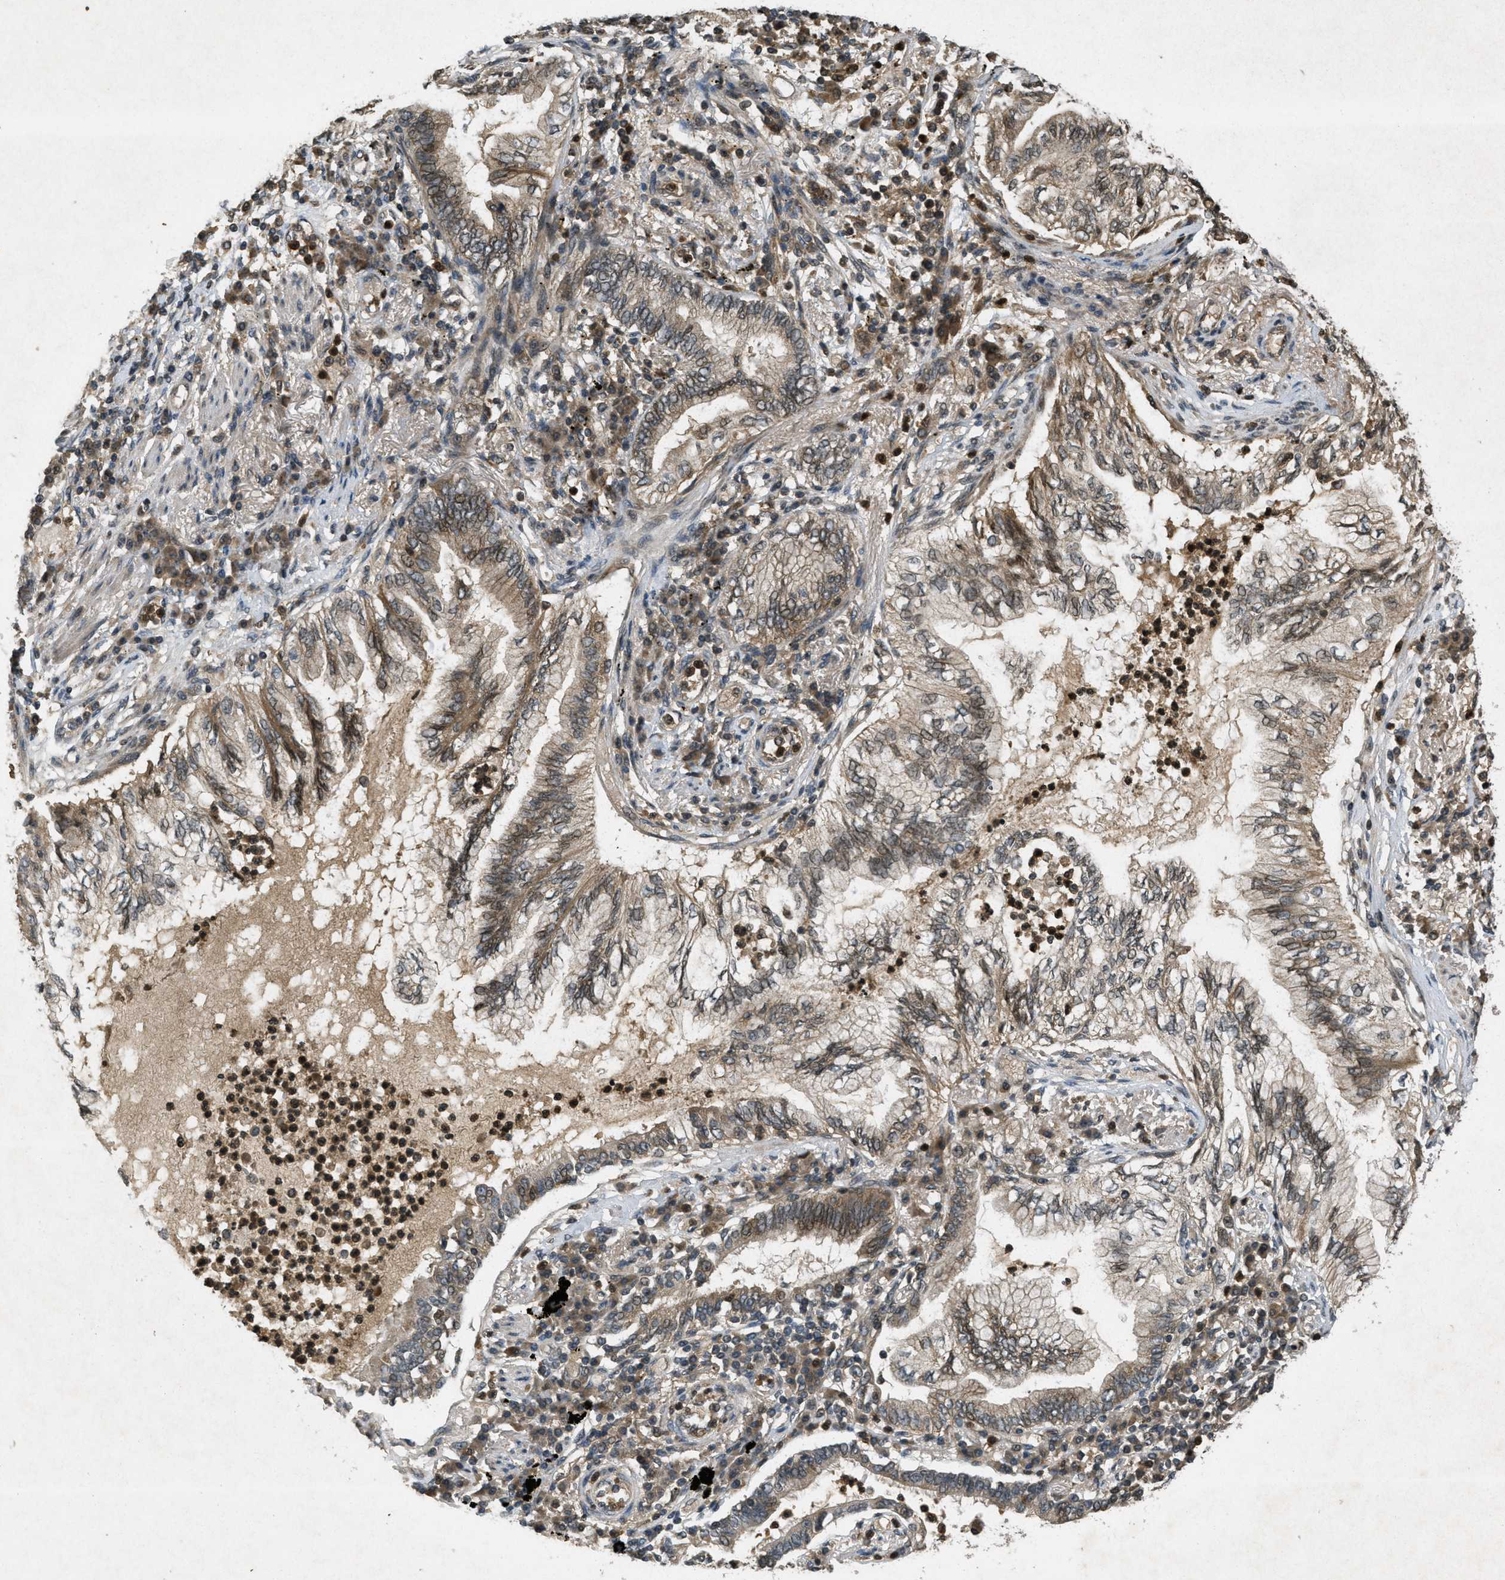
{"staining": {"intensity": "moderate", "quantity": ">75%", "location": "cytoplasmic/membranous"}, "tissue": "lung cancer", "cell_type": "Tumor cells", "image_type": "cancer", "snomed": [{"axis": "morphology", "description": "Normal tissue, NOS"}, {"axis": "morphology", "description": "Adenocarcinoma, NOS"}, {"axis": "topography", "description": "Bronchus"}, {"axis": "topography", "description": "Lung"}], "caption": "Immunohistochemical staining of human lung cancer displays medium levels of moderate cytoplasmic/membranous protein staining in approximately >75% of tumor cells. (Stains: DAB (3,3'-diaminobenzidine) in brown, nuclei in blue, Microscopy: brightfield microscopy at high magnification).", "gene": "ATG7", "patient": {"sex": "female", "age": 70}}